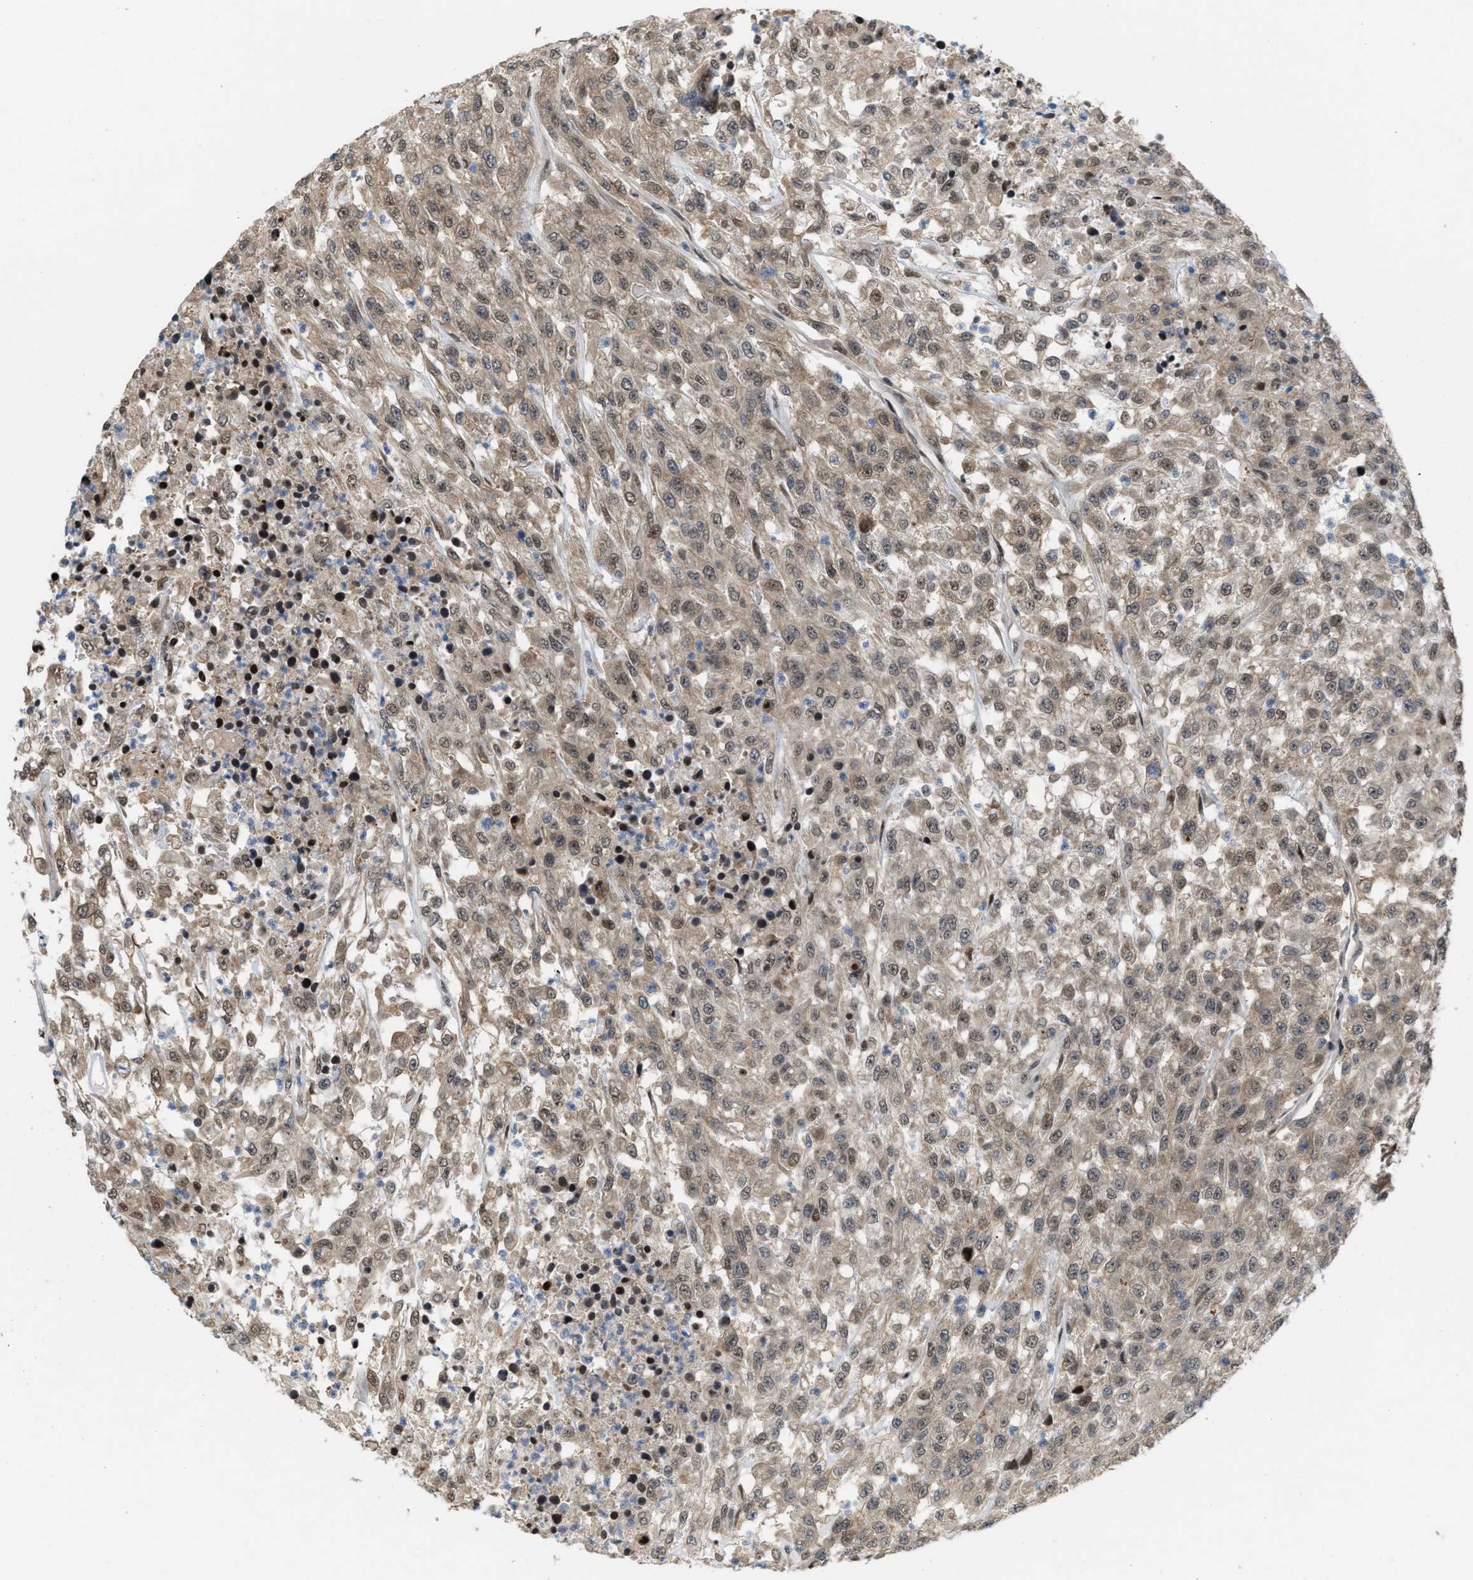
{"staining": {"intensity": "weak", "quantity": ">75%", "location": "cytoplasmic/membranous,nuclear"}, "tissue": "urothelial cancer", "cell_type": "Tumor cells", "image_type": "cancer", "snomed": [{"axis": "morphology", "description": "Urothelial carcinoma, High grade"}, {"axis": "topography", "description": "Urinary bladder"}], "caption": "Protein expression analysis of human high-grade urothelial carcinoma reveals weak cytoplasmic/membranous and nuclear expression in approximately >75% of tumor cells.", "gene": "RFFL", "patient": {"sex": "male", "age": 46}}